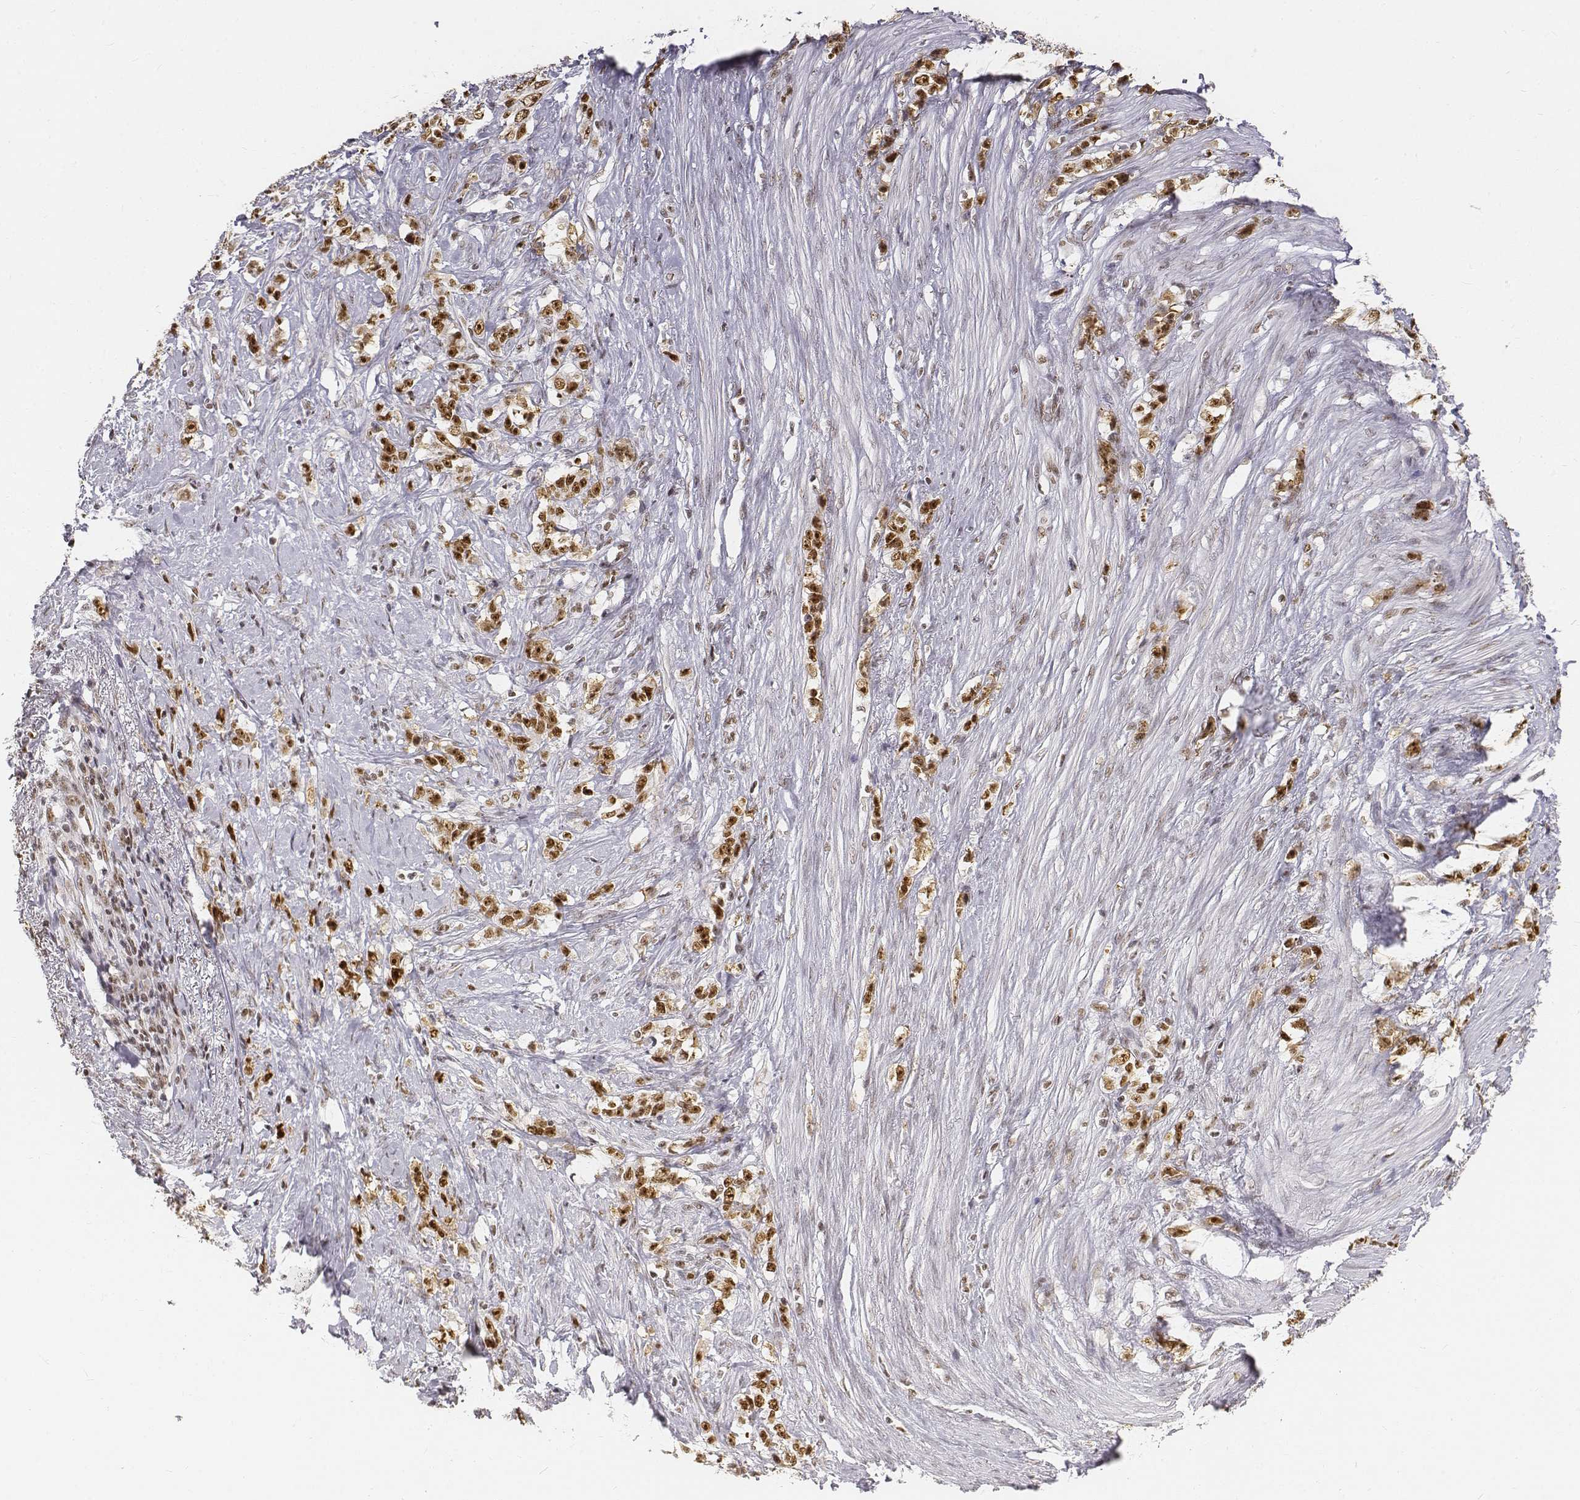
{"staining": {"intensity": "strong", "quantity": ">75%", "location": "nuclear"}, "tissue": "stomach cancer", "cell_type": "Tumor cells", "image_type": "cancer", "snomed": [{"axis": "morphology", "description": "Adenocarcinoma, NOS"}, {"axis": "topography", "description": "Stomach, lower"}], "caption": "Stomach cancer (adenocarcinoma) was stained to show a protein in brown. There is high levels of strong nuclear staining in about >75% of tumor cells.", "gene": "PHF6", "patient": {"sex": "male", "age": 88}}